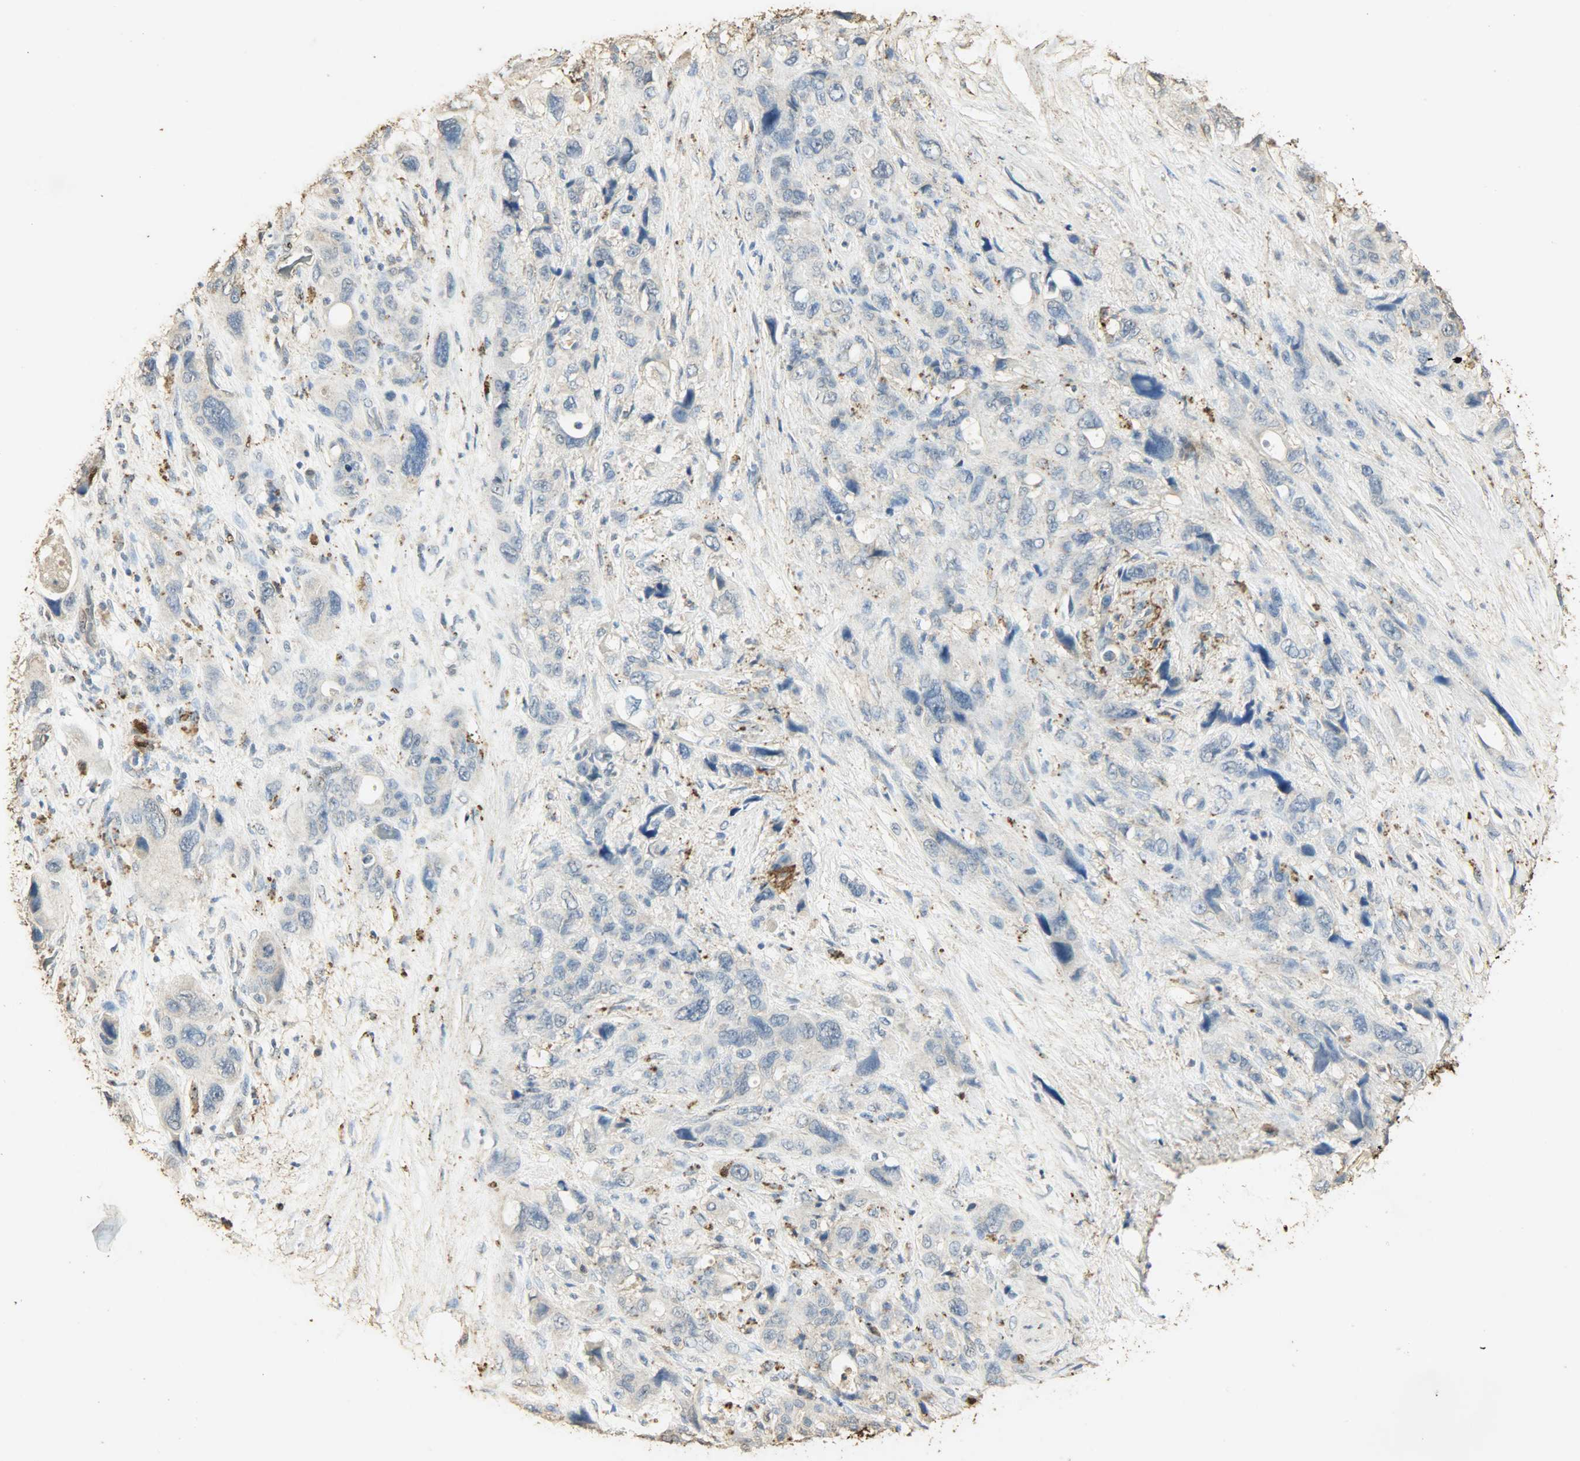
{"staining": {"intensity": "negative", "quantity": "none", "location": "none"}, "tissue": "pancreatic cancer", "cell_type": "Tumor cells", "image_type": "cancer", "snomed": [{"axis": "morphology", "description": "Adenocarcinoma, NOS"}, {"axis": "topography", "description": "Pancreas"}], "caption": "An image of human pancreatic adenocarcinoma is negative for staining in tumor cells.", "gene": "ASB9", "patient": {"sex": "male", "age": 46}}